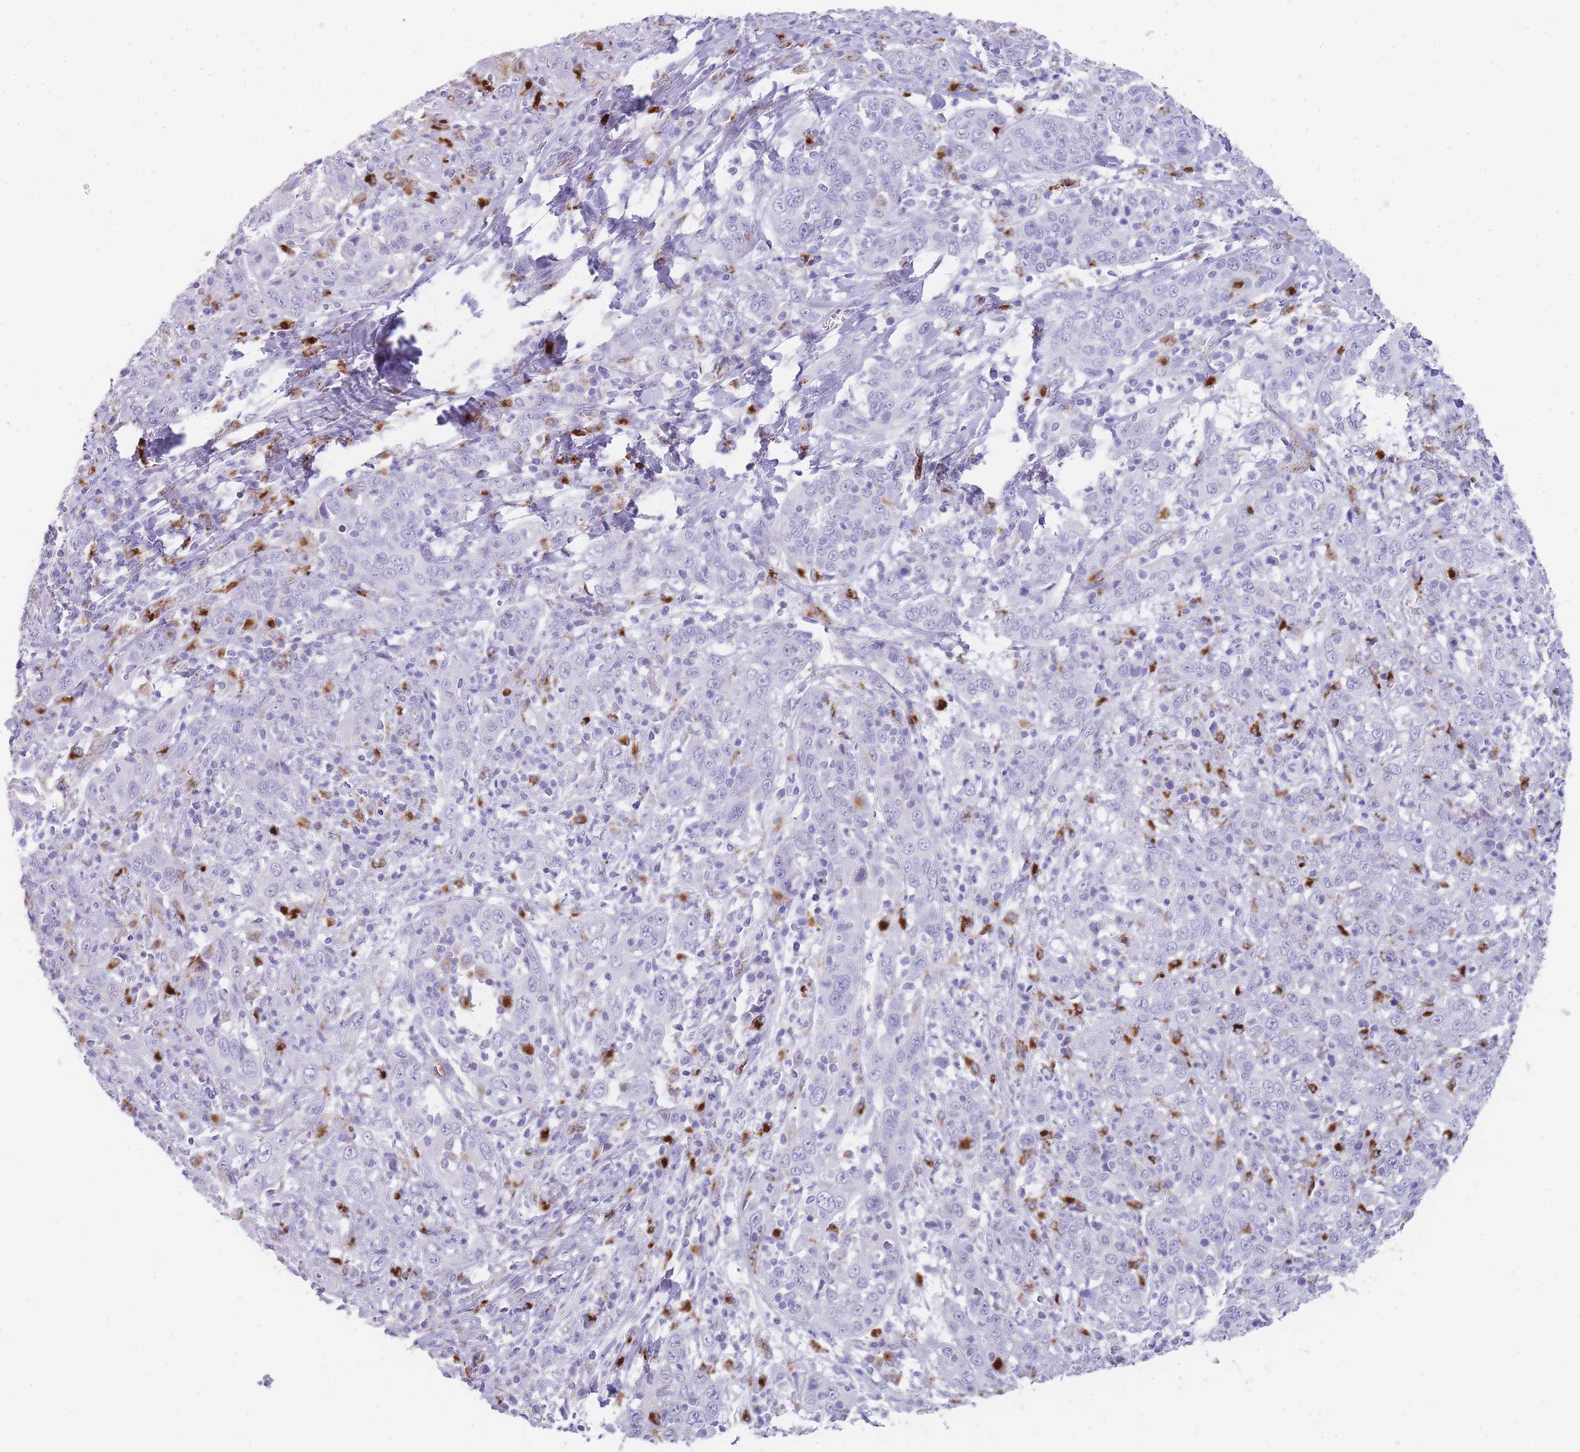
{"staining": {"intensity": "negative", "quantity": "none", "location": "none"}, "tissue": "cervical cancer", "cell_type": "Tumor cells", "image_type": "cancer", "snomed": [{"axis": "morphology", "description": "Squamous cell carcinoma, NOS"}, {"axis": "topography", "description": "Cervix"}], "caption": "DAB (3,3'-diaminobenzidine) immunohistochemical staining of human cervical cancer reveals no significant positivity in tumor cells.", "gene": "RHO", "patient": {"sex": "female", "age": 46}}